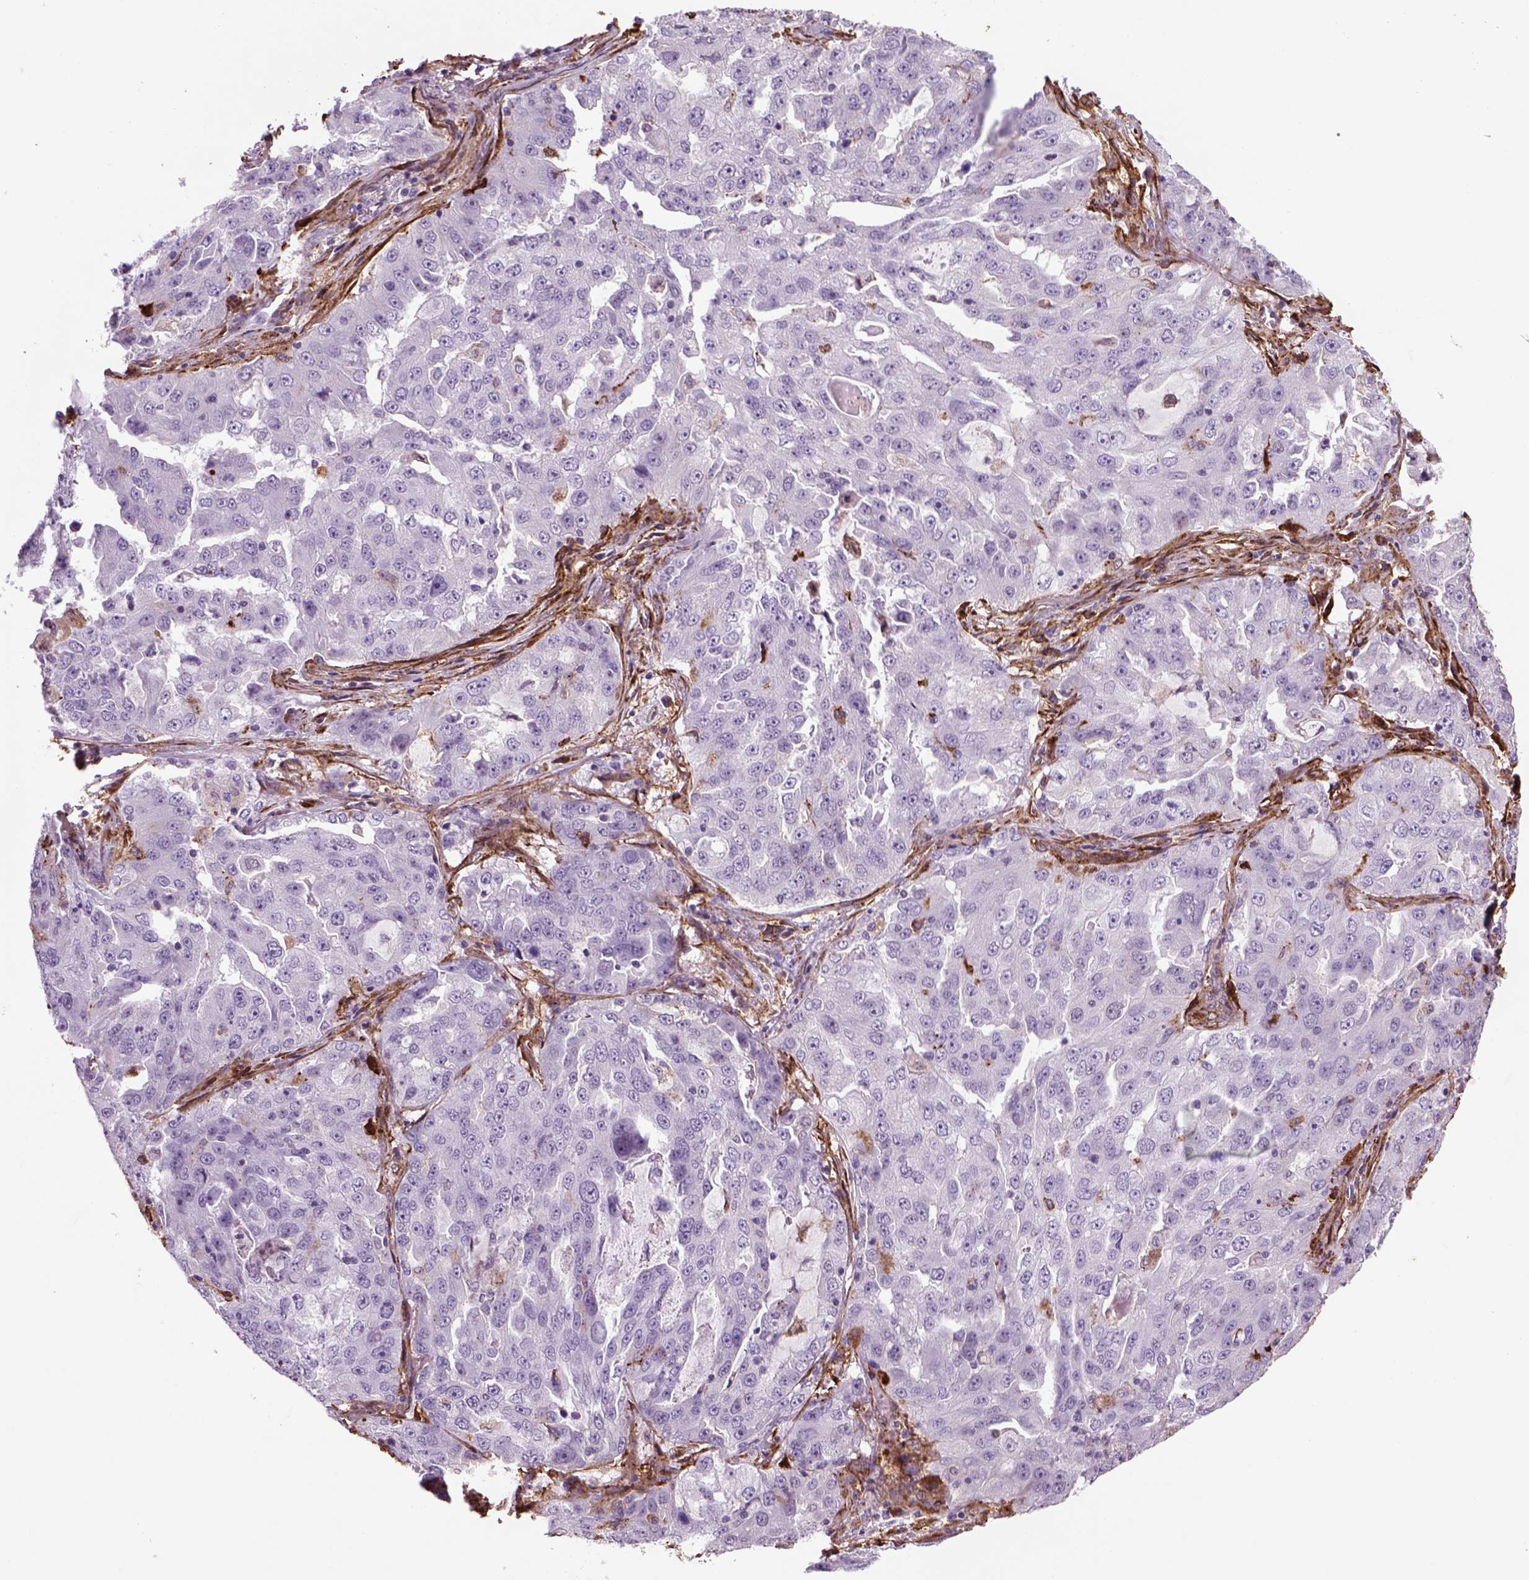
{"staining": {"intensity": "negative", "quantity": "none", "location": "none"}, "tissue": "lung cancer", "cell_type": "Tumor cells", "image_type": "cancer", "snomed": [{"axis": "morphology", "description": "Adenocarcinoma, NOS"}, {"axis": "topography", "description": "Lung"}], "caption": "The immunohistochemistry (IHC) histopathology image has no significant positivity in tumor cells of lung cancer tissue.", "gene": "MARCKS", "patient": {"sex": "female", "age": 61}}